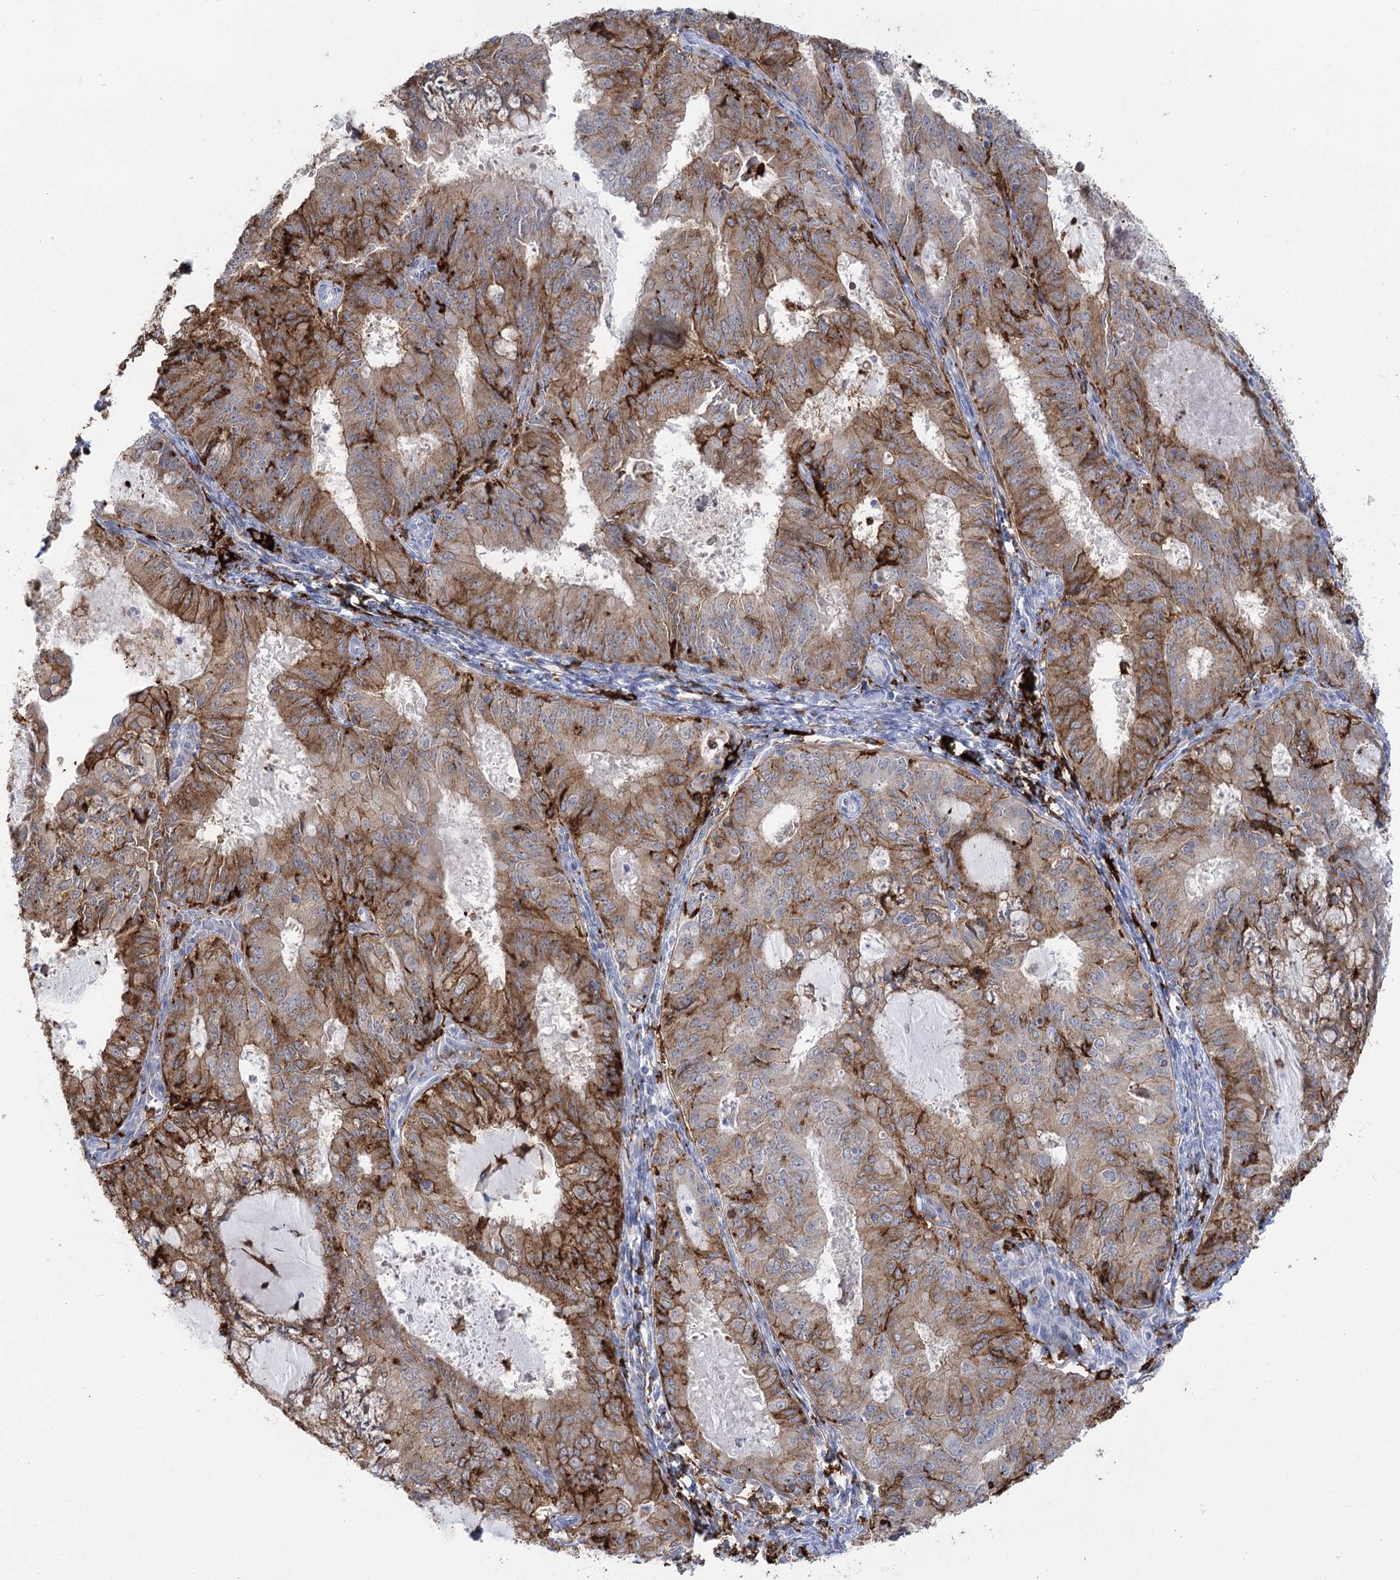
{"staining": {"intensity": "moderate", "quantity": "25%-75%", "location": "cytoplasmic/membranous"}, "tissue": "endometrial cancer", "cell_type": "Tumor cells", "image_type": "cancer", "snomed": [{"axis": "morphology", "description": "Adenocarcinoma, NOS"}, {"axis": "topography", "description": "Endometrium"}], "caption": "An image showing moderate cytoplasmic/membranous staining in about 25%-75% of tumor cells in adenocarcinoma (endometrial), as visualized by brown immunohistochemical staining.", "gene": "PIWIL4", "patient": {"sex": "female", "age": 57}}